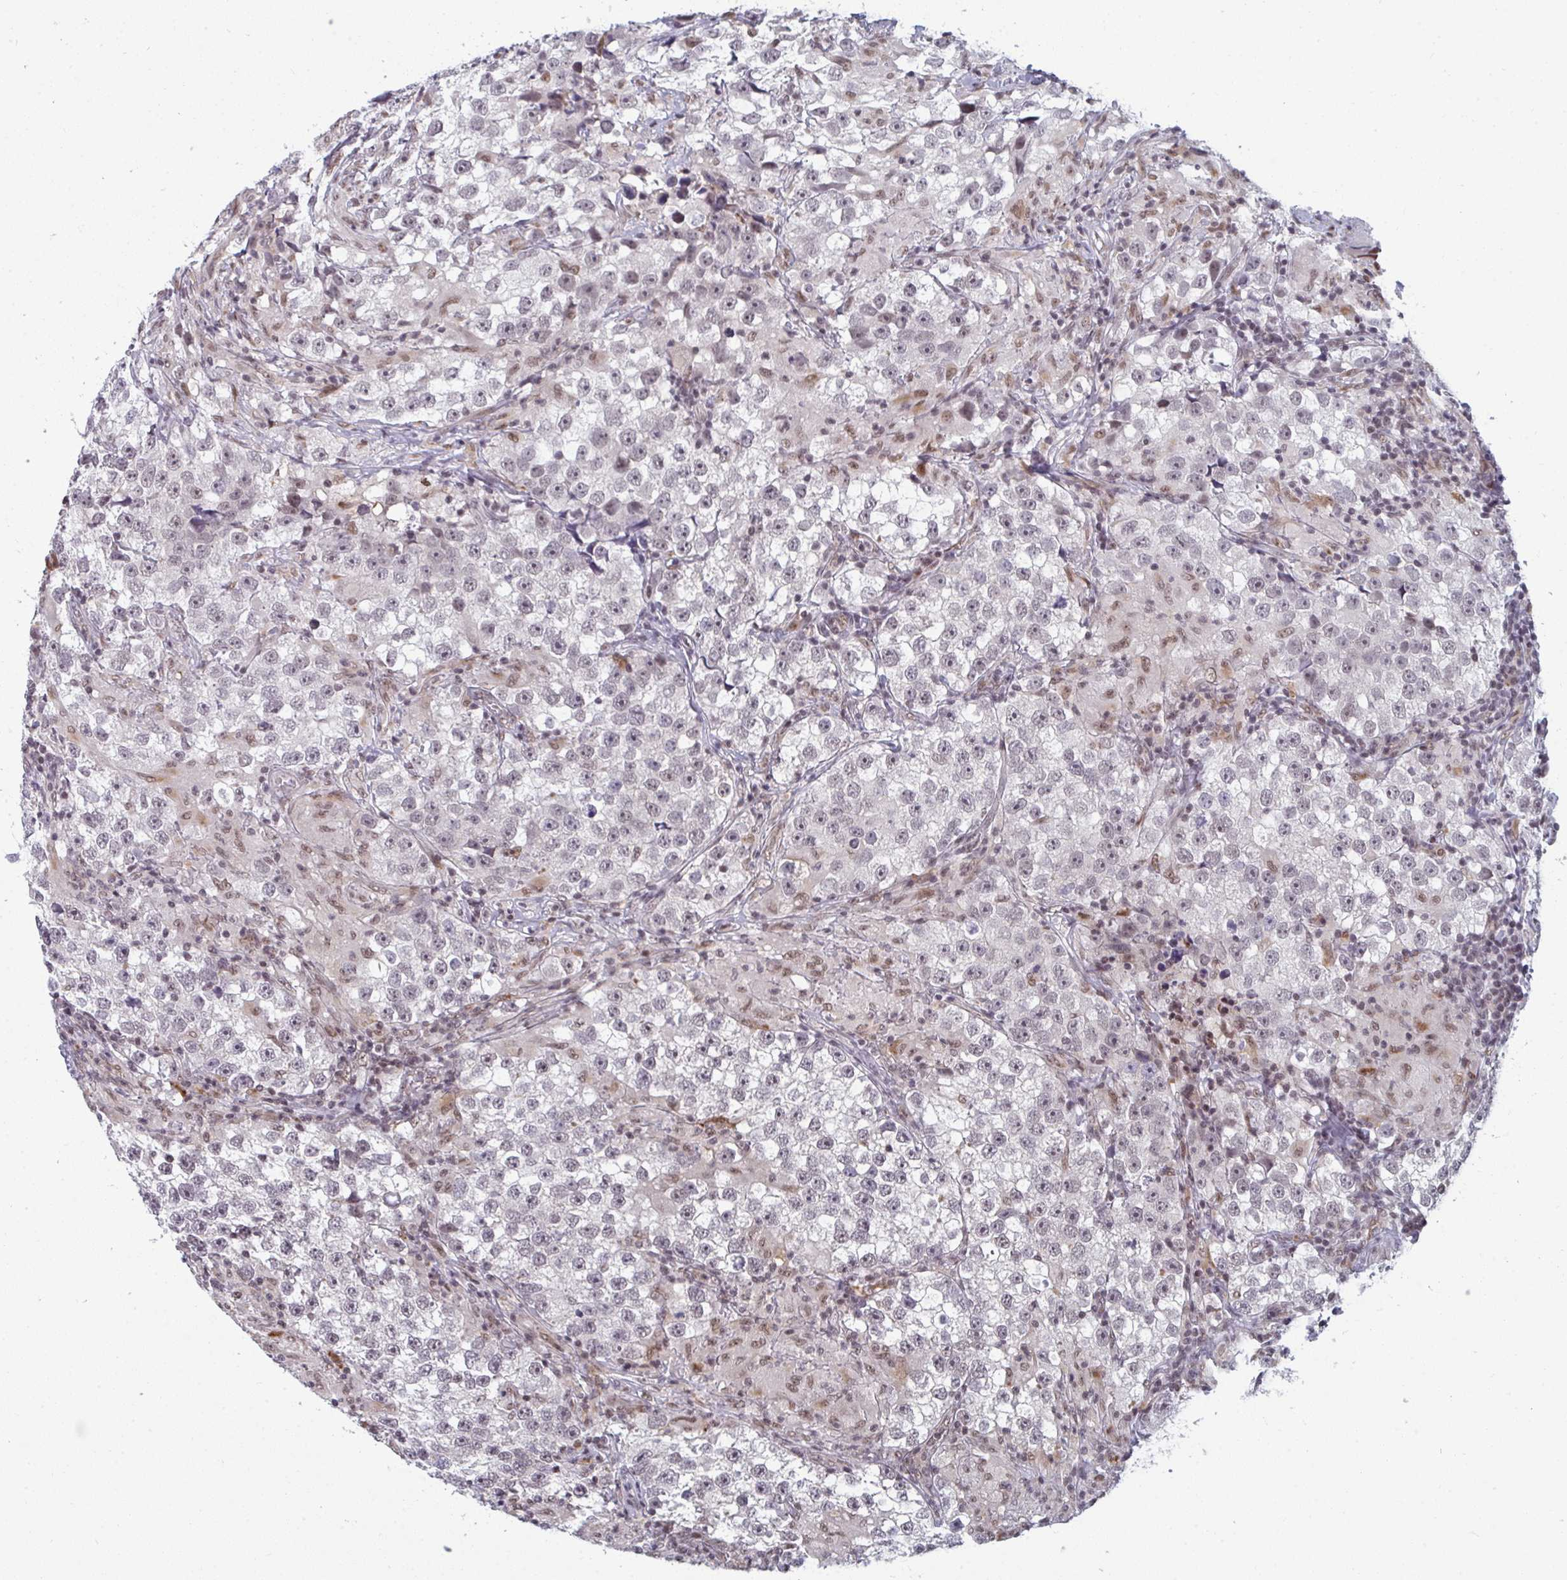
{"staining": {"intensity": "negative", "quantity": "none", "location": "none"}, "tissue": "testis cancer", "cell_type": "Tumor cells", "image_type": "cancer", "snomed": [{"axis": "morphology", "description": "Seminoma, NOS"}, {"axis": "topography", "description": "Testis"}], "caption": "Micrograph shows no significant protein expression in tumor cells of seminoma (testis).", "gene": "ATF1", "patient": {"sex": "male", "age": 46}}